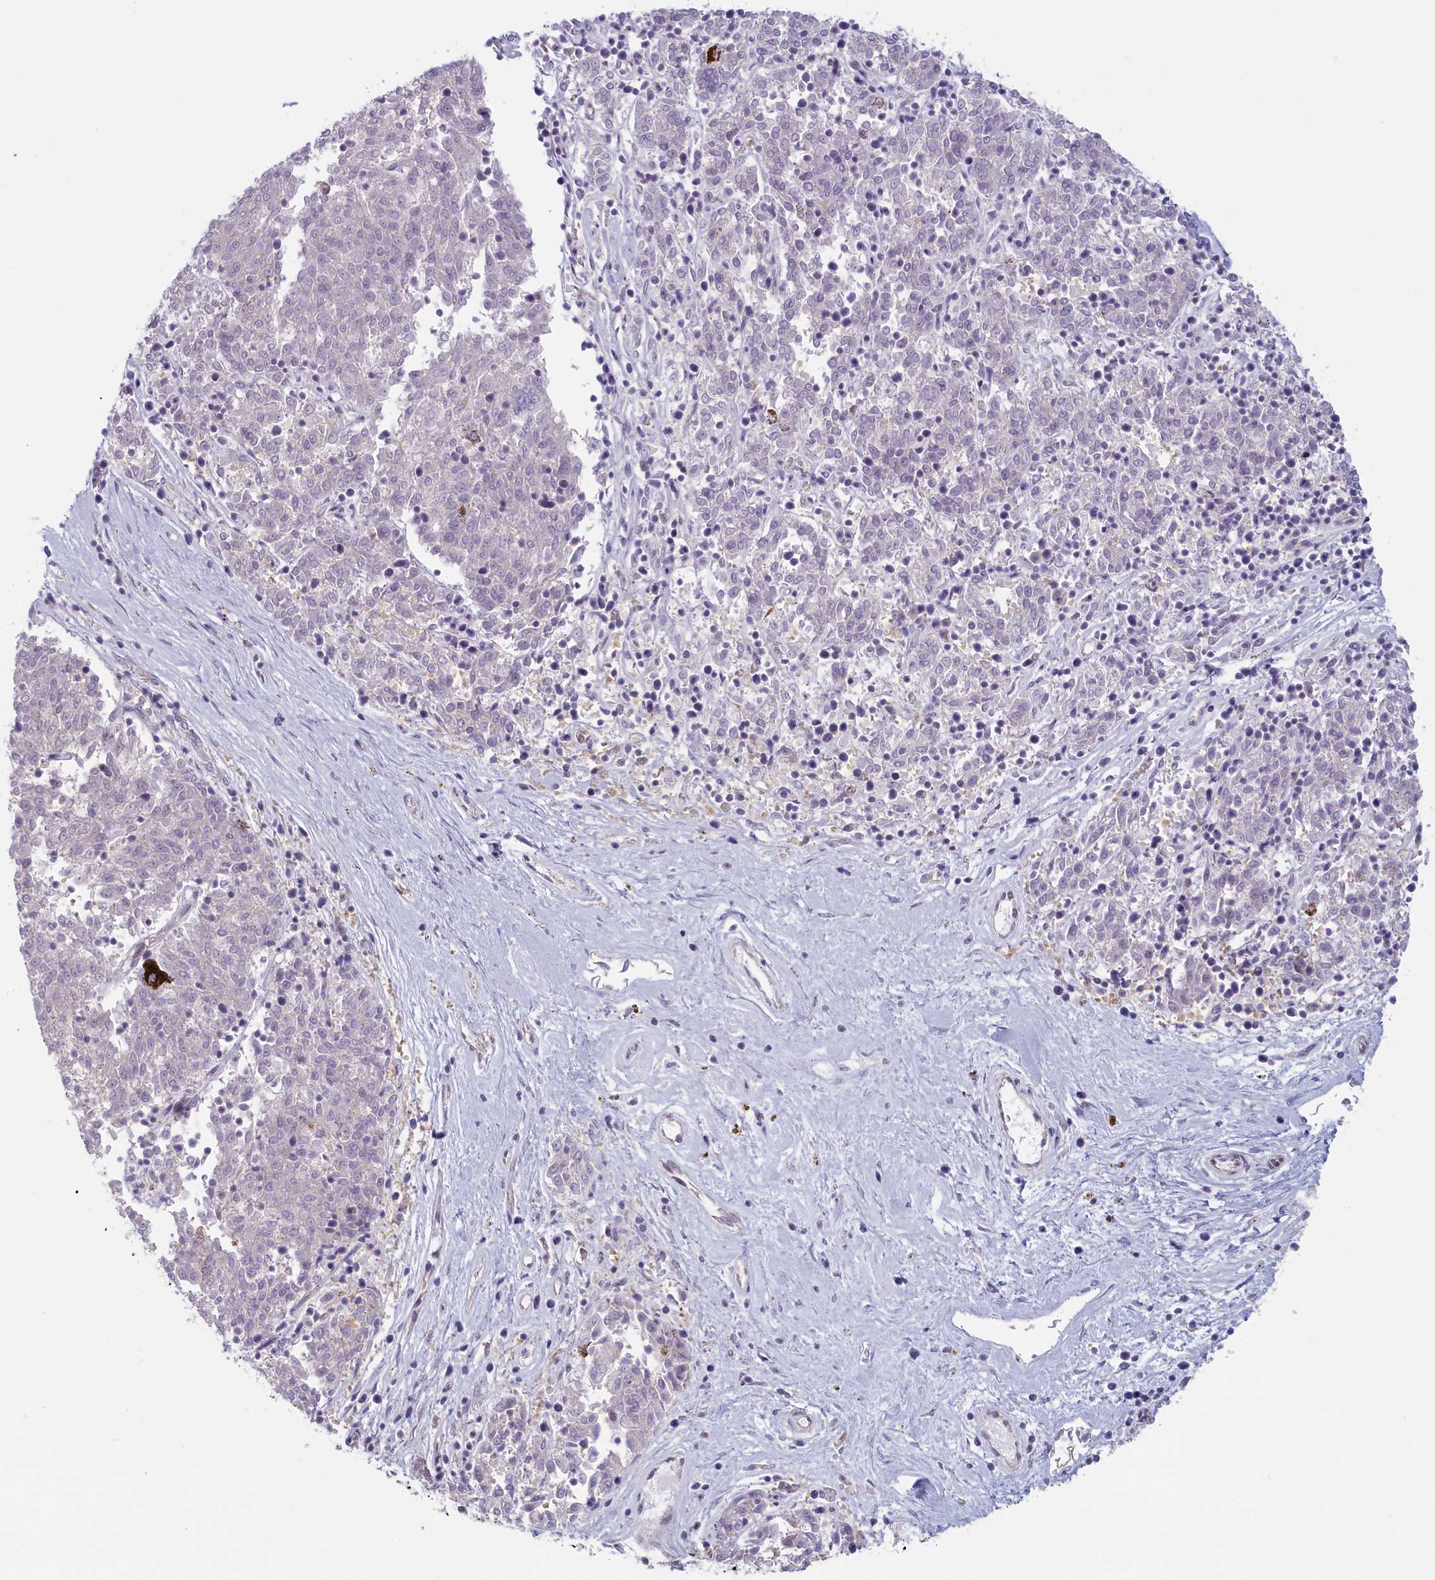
{"staining": {"intensity": "negative", "quantity": "none", "location": "none"}, "tissue": "melanoma", "cell_type": "Tumor cells", "image_type": "cancer", "snomed": [{"axis": "morphology", "description": "Malignant melanoma, NOS"}, {"axis": "topography", "description": "Skin"}], "caption": "This is an IHC micrograph of human melanoma. There is no expression in tumor cells.", "gene": "C19orf44", "patient": {"sex": "female", "age": 72}}